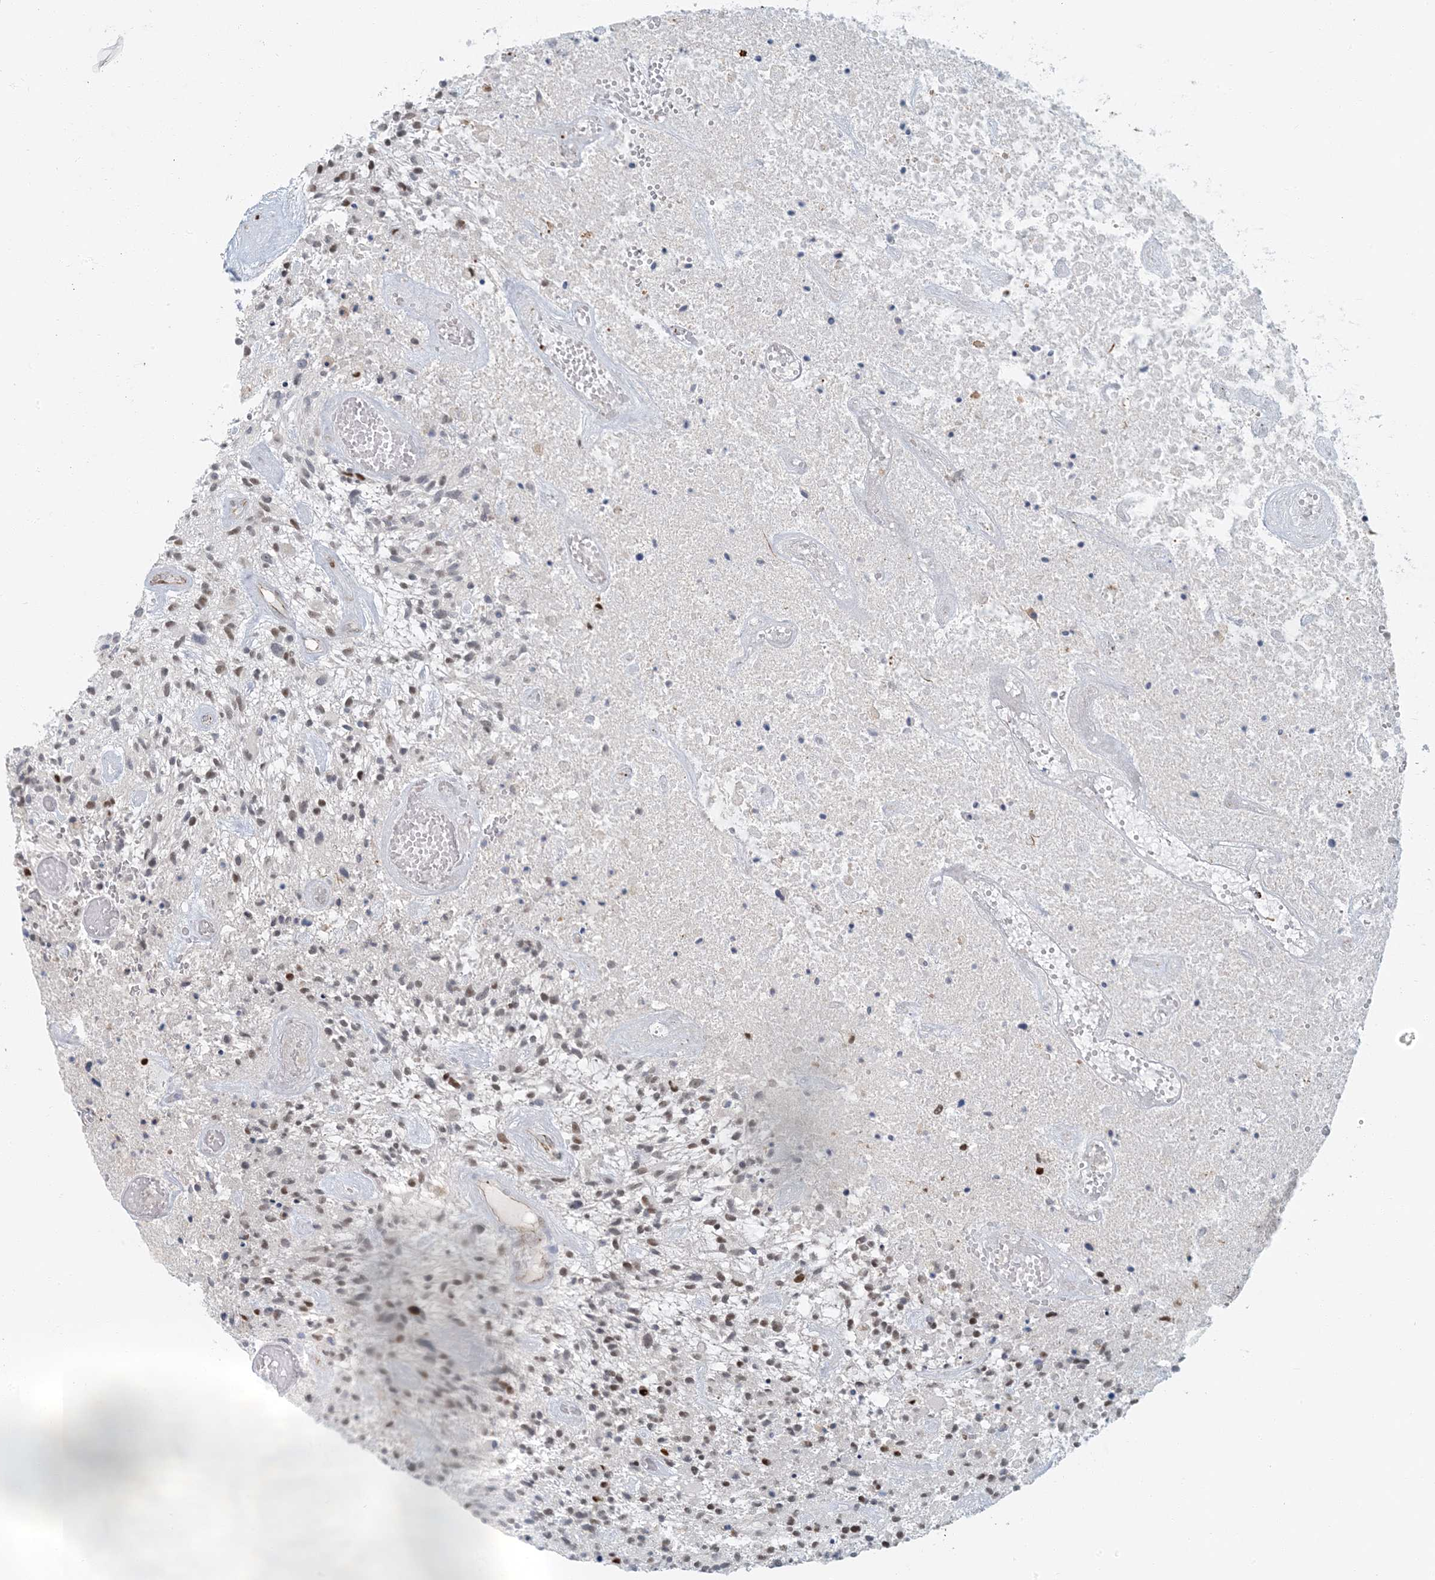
{"staining": {"intensity": "weak", "quantity": ">75%", "location": "nuclear"}, "tissue": "glioma", "cell_type": "Tumor cells", "image_type": "cancer", "snomed": [{"axis": "morphology", "description": "Glioma, malignant, High grade"}, {"axis": "topography", "description": "Brain"}], "caption": "Immunohistochemistry (IHC) of malignant glioma (high-grade) demonstrates low levels of weak nuclear positivity in approximately >75% of tumor cells. (brown staining indicates protein expression, while blue staining denotes nuclei).", "gene": "AK9", "patient": {"sex": "male", "age": 47}}